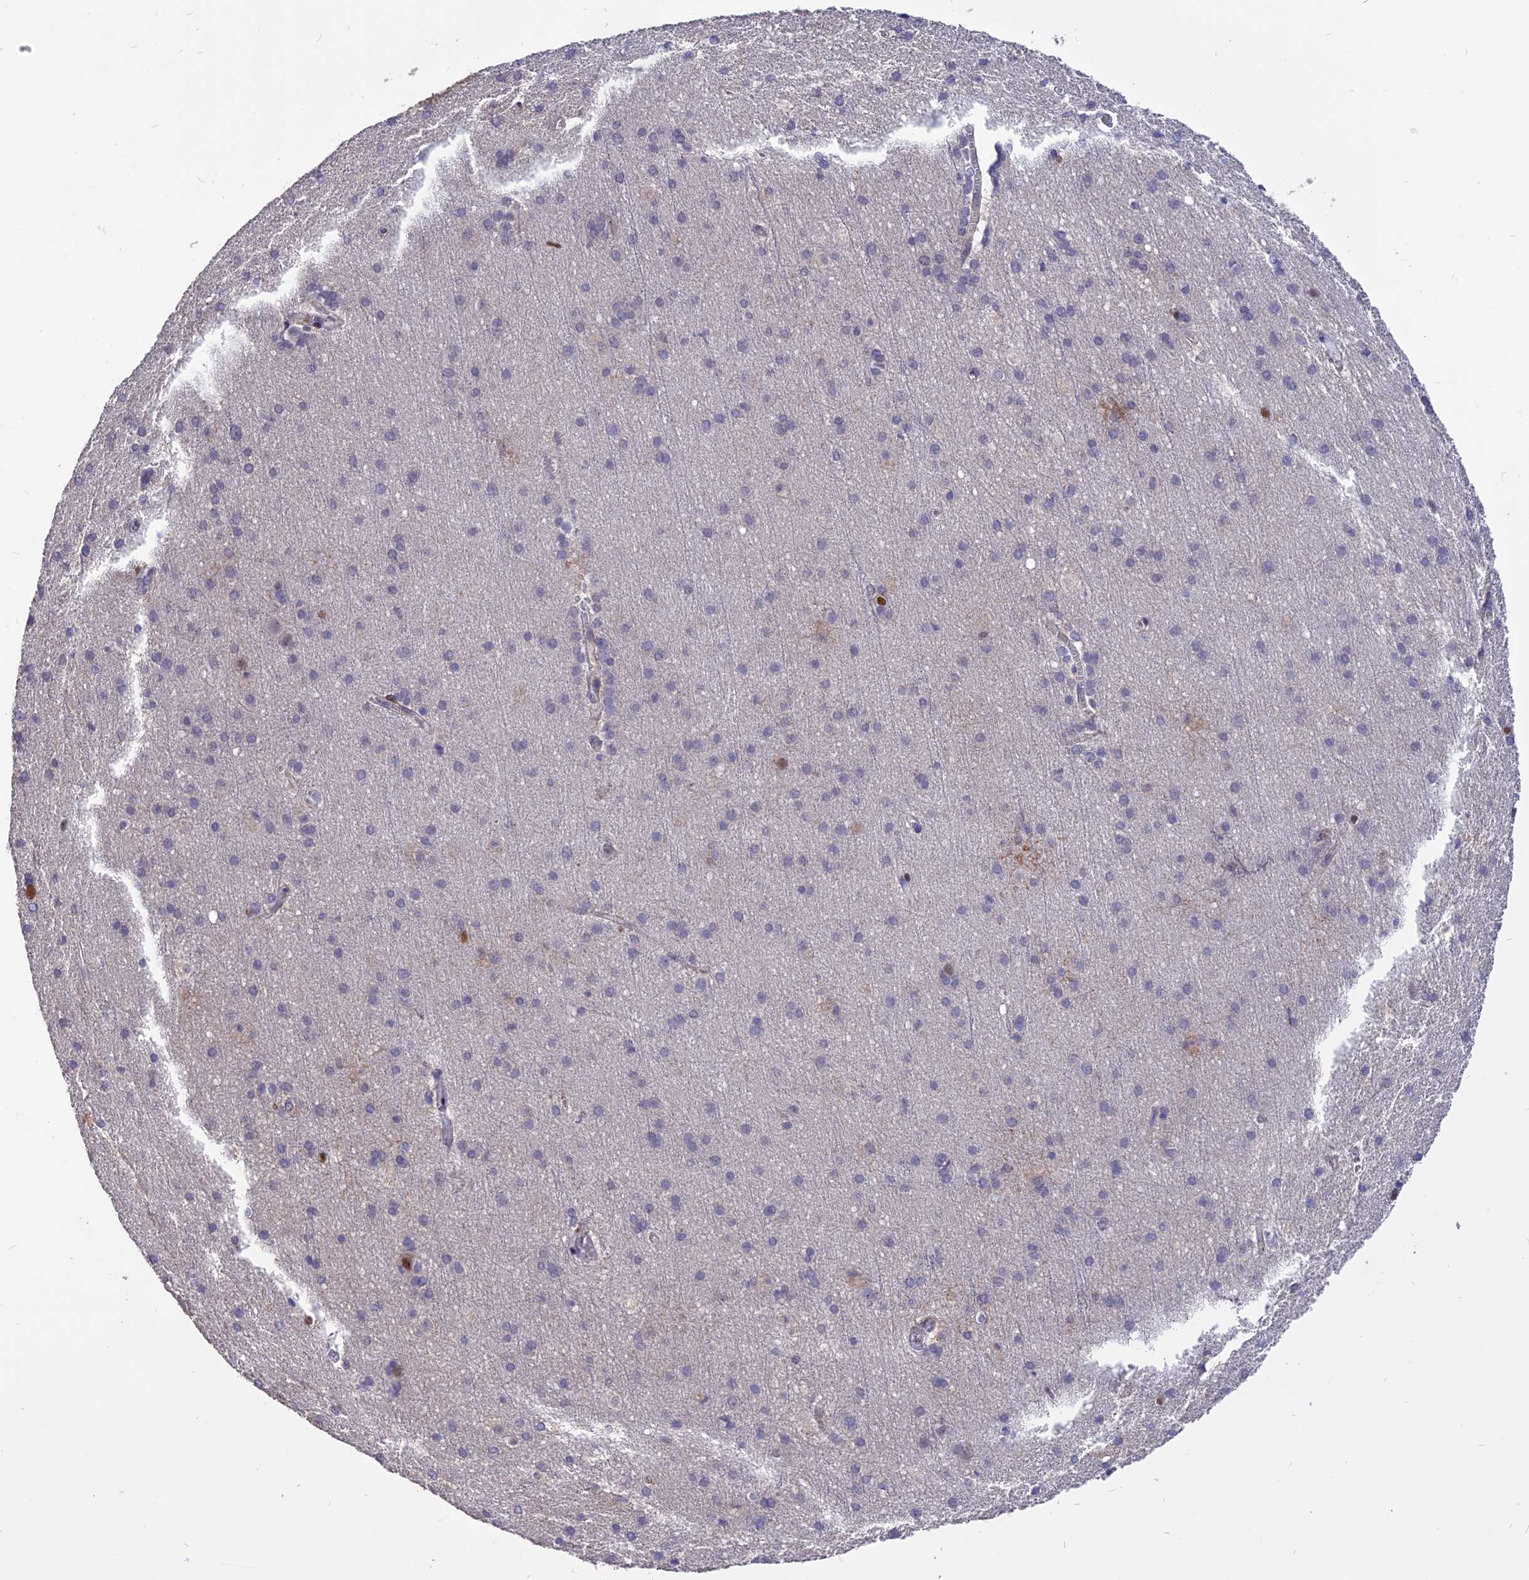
{"staining": {"intensity": "weak", "quantity": ">75%", "location": "cytoplasmic/membranous"}, "tissue": "cerebral cortex", "cell_type": "Endothelial cells", "image_type": "normal", "snomed": [{"axis": "morphology", "description": "Normal tissue, NOS"}, {"axis": "topography", "description": "Cerebral cortex"}], "caption": "Cerebral cortex was stained to show a protein in brown. There is low levels of weak cytoplasmic/membranous staining in about >75% of endothelial cells.", "gene": "TMEM263", "patient": {"sex": "male", "age": 54}}